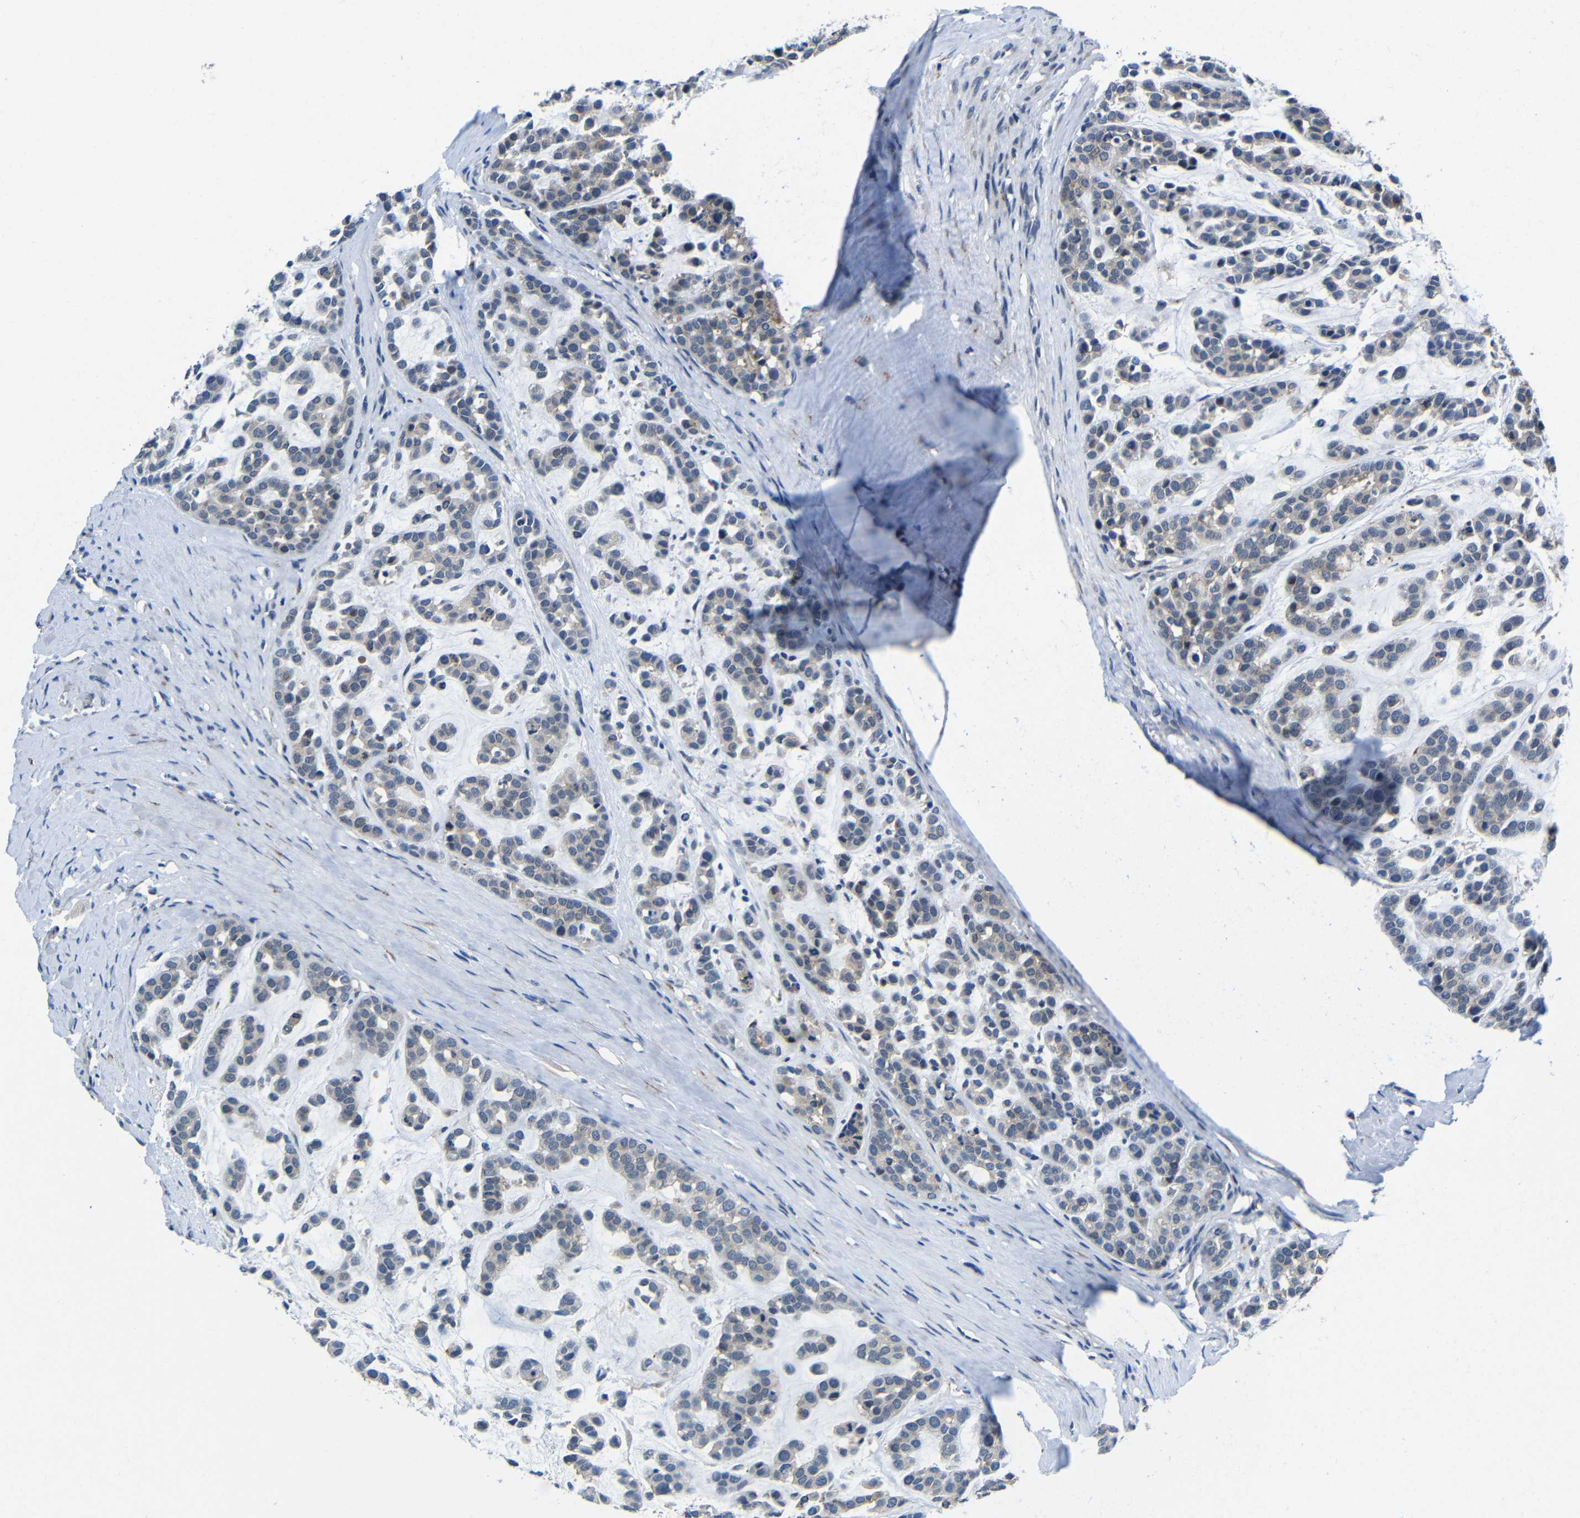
{"staining": {"intensity": "negative", "quantity": "none", "location": "none"}, "tissue": "head and neck cancer", "cell_type": "Tumor cells", "image_type": "cancer", "snomed": [{"axis": "morphology", "description": "Adenocarcinoma, NOS"}, {"axis": "morphology", "description": "Adenoma, NOS"}, {"axis": "topography", "description": "Head-Neck"}], "caption": "Head and neck adenoma stained for a protein using immunohistochemistry exhibits no staining tumor cells.", "gene": "ZNF90", "patient": {"sex": "female", "age": 55}}